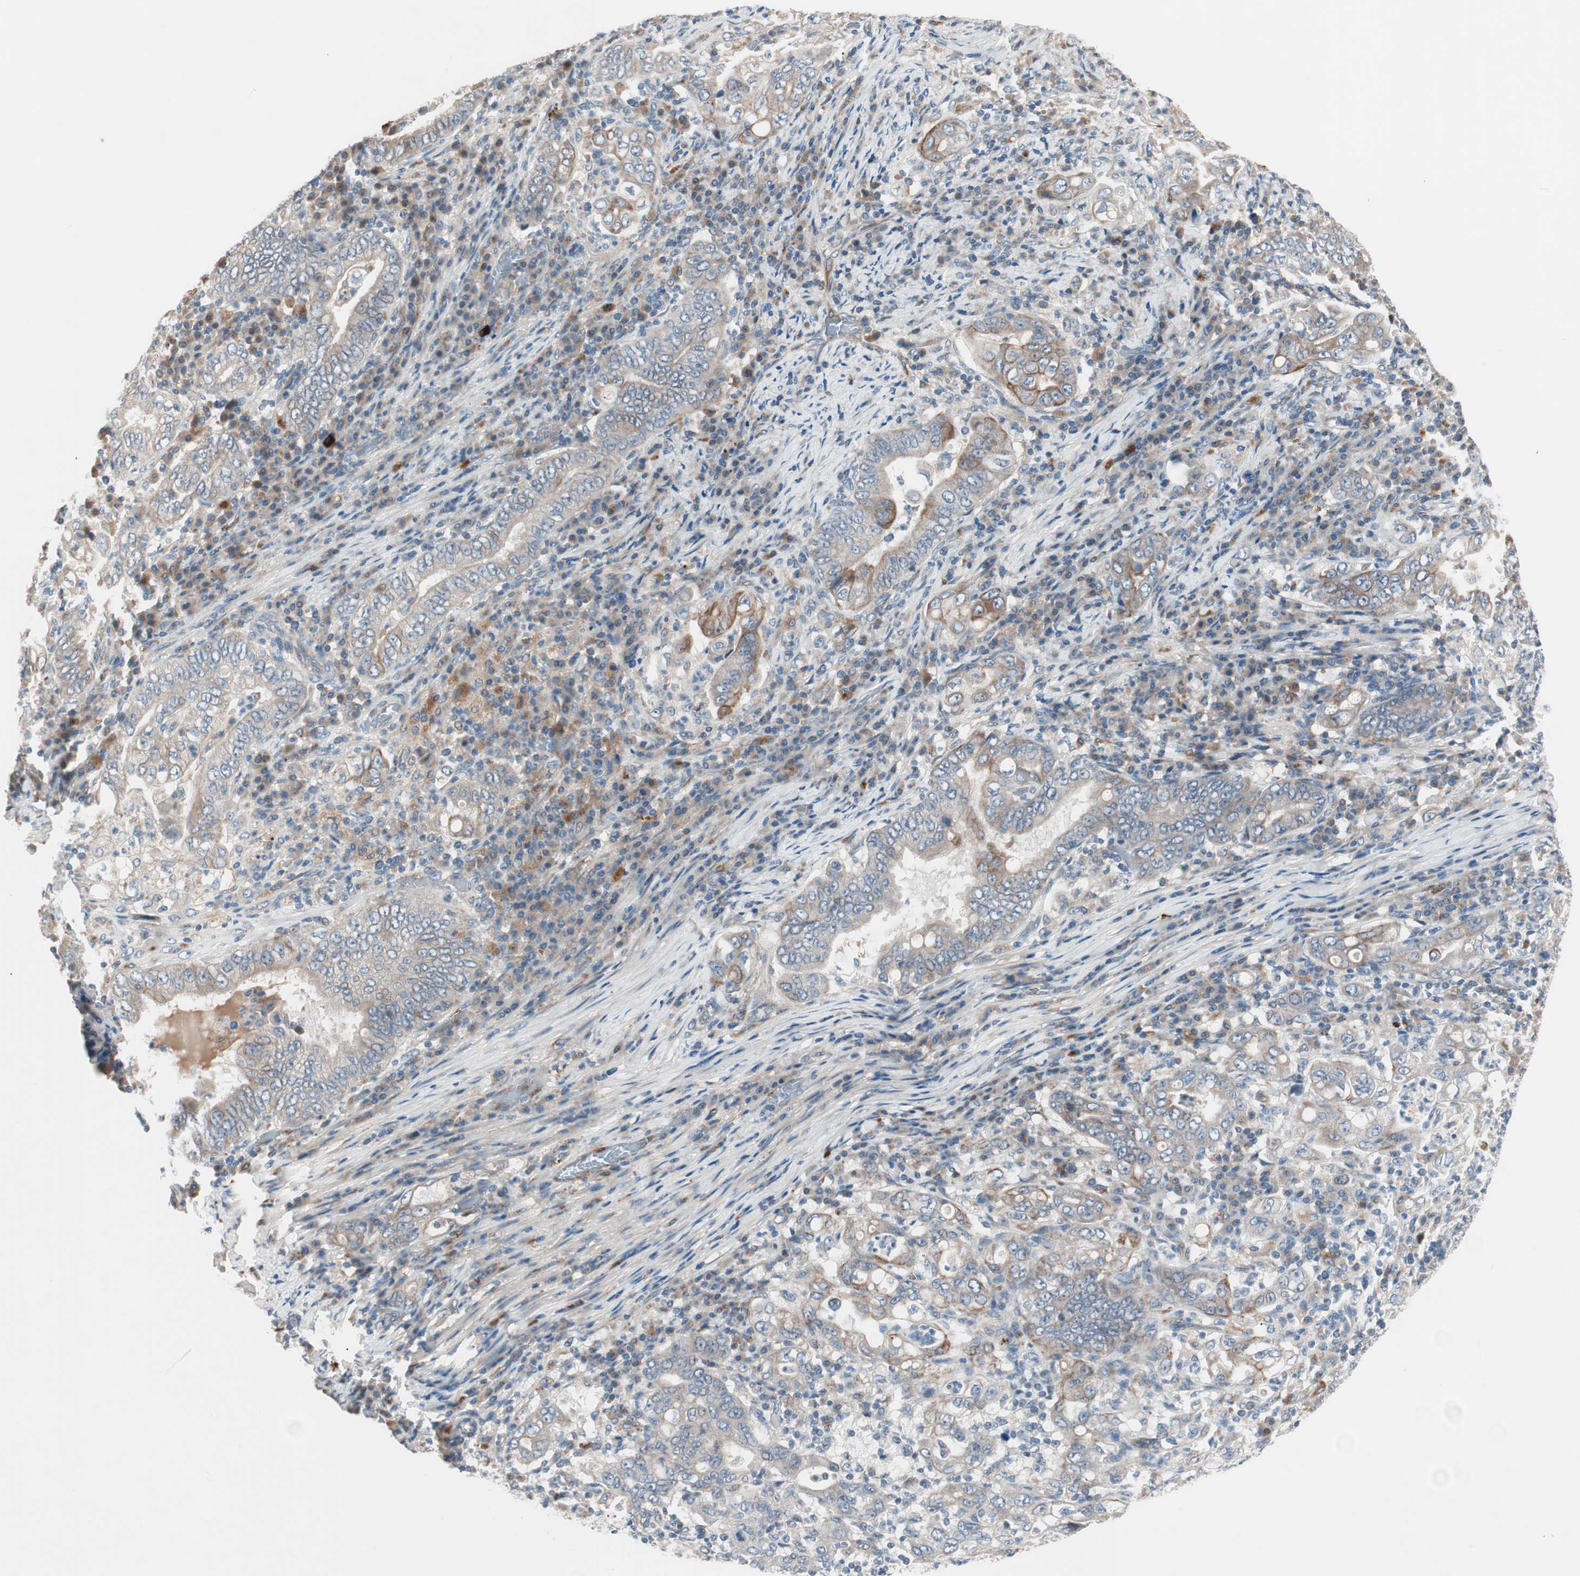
{"staining": {"intensity": "moderate", "quantity": "25%-75%", "location": "cytoplasmic/membranous"}, "tissue": "stomach cancer", "cell_type": "Tumor cells", "image_type": "cancer", "snomed": [{"axis": "morphology", "description": "Normal tissue, NOS"}, {"axis": "morphology", "description": "Adenocarcinoma, NOS"}, {"axis": "topography", "description": "Esophagus"}, {"axis": "topography", "description": "Stomach, upper"}, {"axis": "topography", "description": "Peripheral nerve tissue"}], "caption": "IHC photomicrograph of neoplastic tissue: stomach cancer stained using IHC reveals medium levels of moderate protein expression localized specifically in the cytoplasmic/membranous of tumor cells, appearing as a cytoplasmic/membranous brown color.", "gene": "FGFR4", "patient": {"sex": "male", "age": 62}}